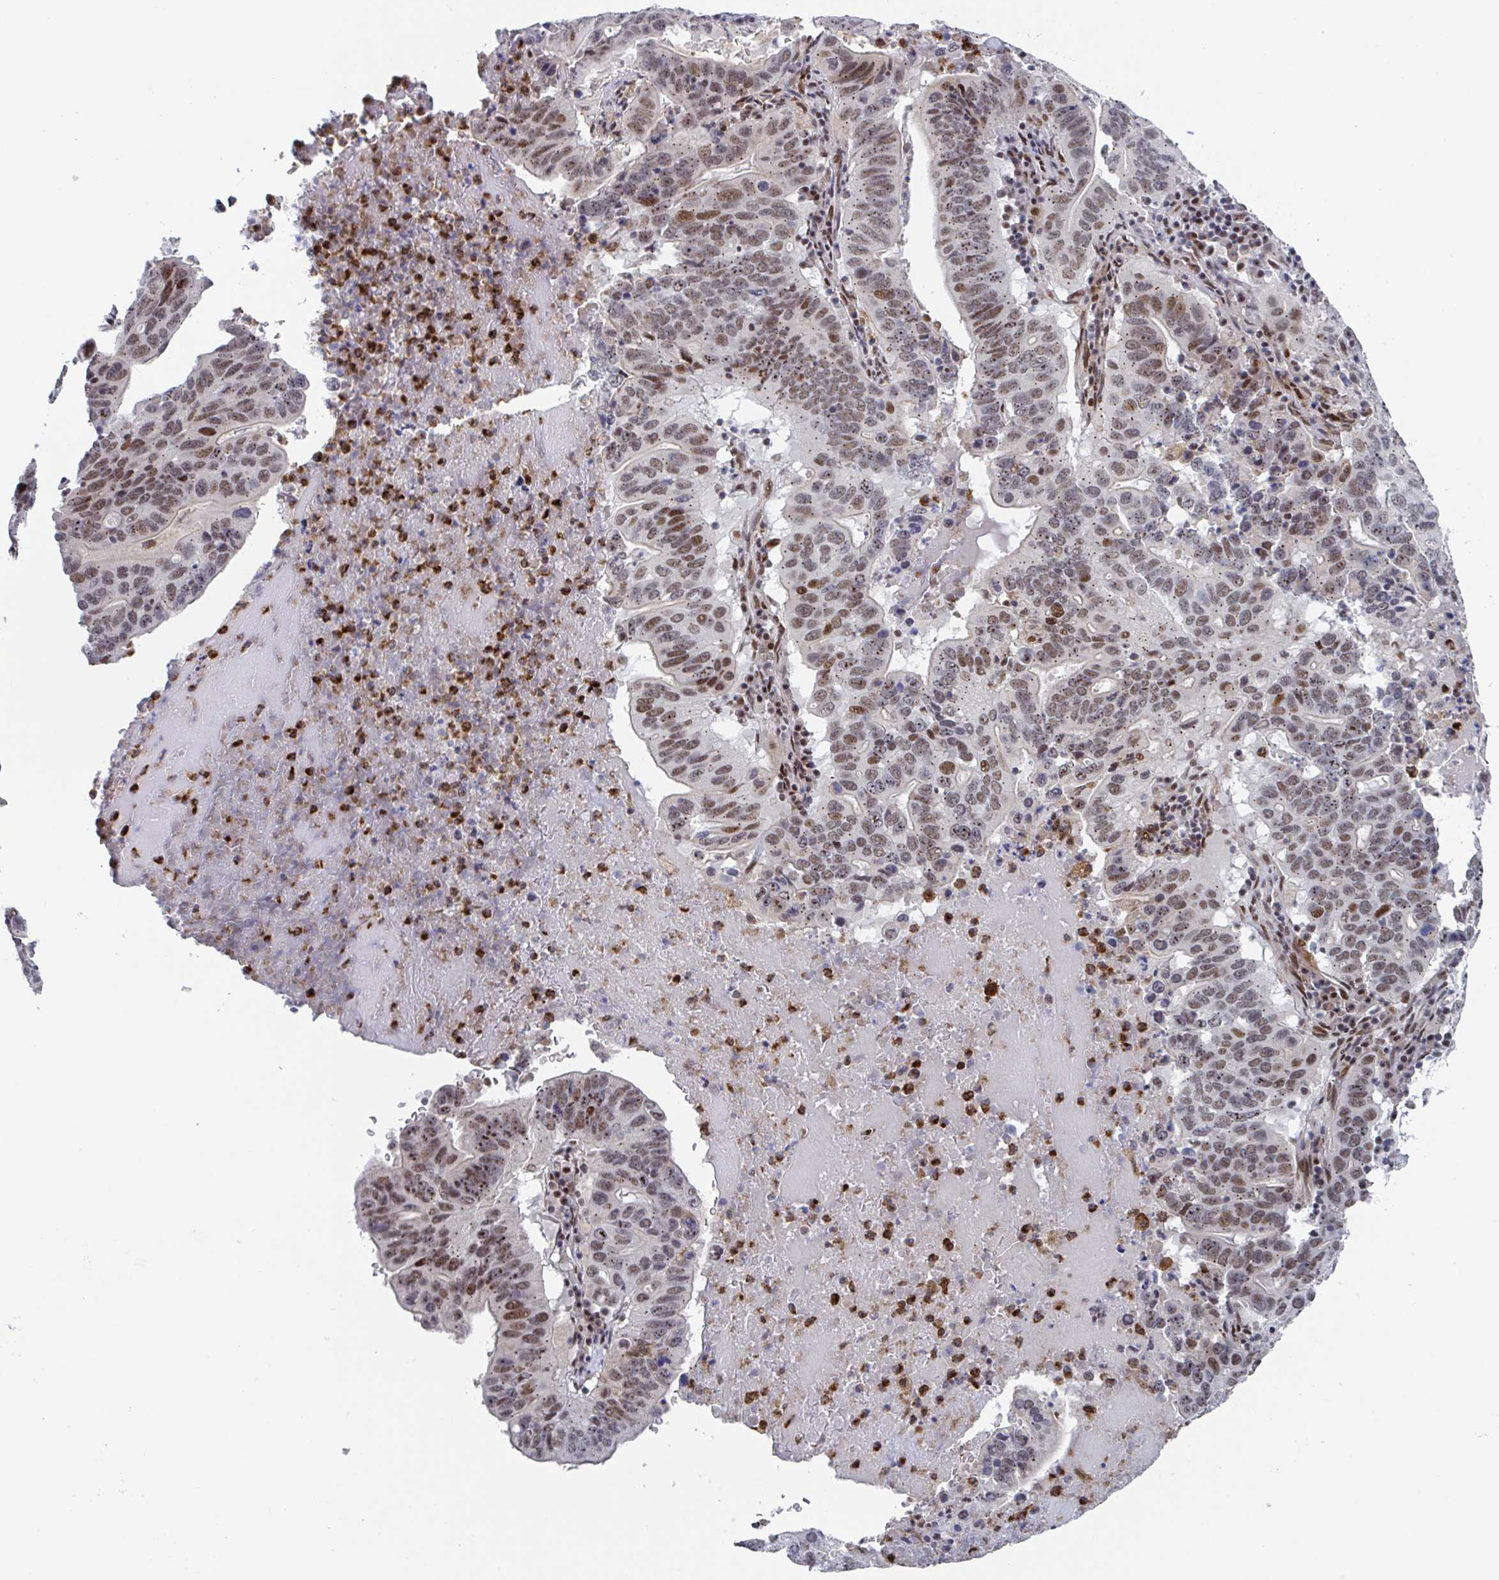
{"staining": {"intensity": "moderate", "quantity": "25%-75%", "location": "nuclear"}, "tissue": "lung cancer", "cell_type": "Tumor cells", "image_type": "cancer", "snomed": [{"axis": "morphology", "description": "Adenocarcinoma, NOS"}, {"axis": "topography", "description": "Lung"}], "caption": "IHC histopathology image of neoplastic tissue: human lung cancer stained using IHC demonstrates medium levels of moderate protein expression localized specifically in the nuclear of tumor cells, appearing as a nuclear brown color.", "gene": "RNF212", "patient": {"sex": "female", "age": 60}}